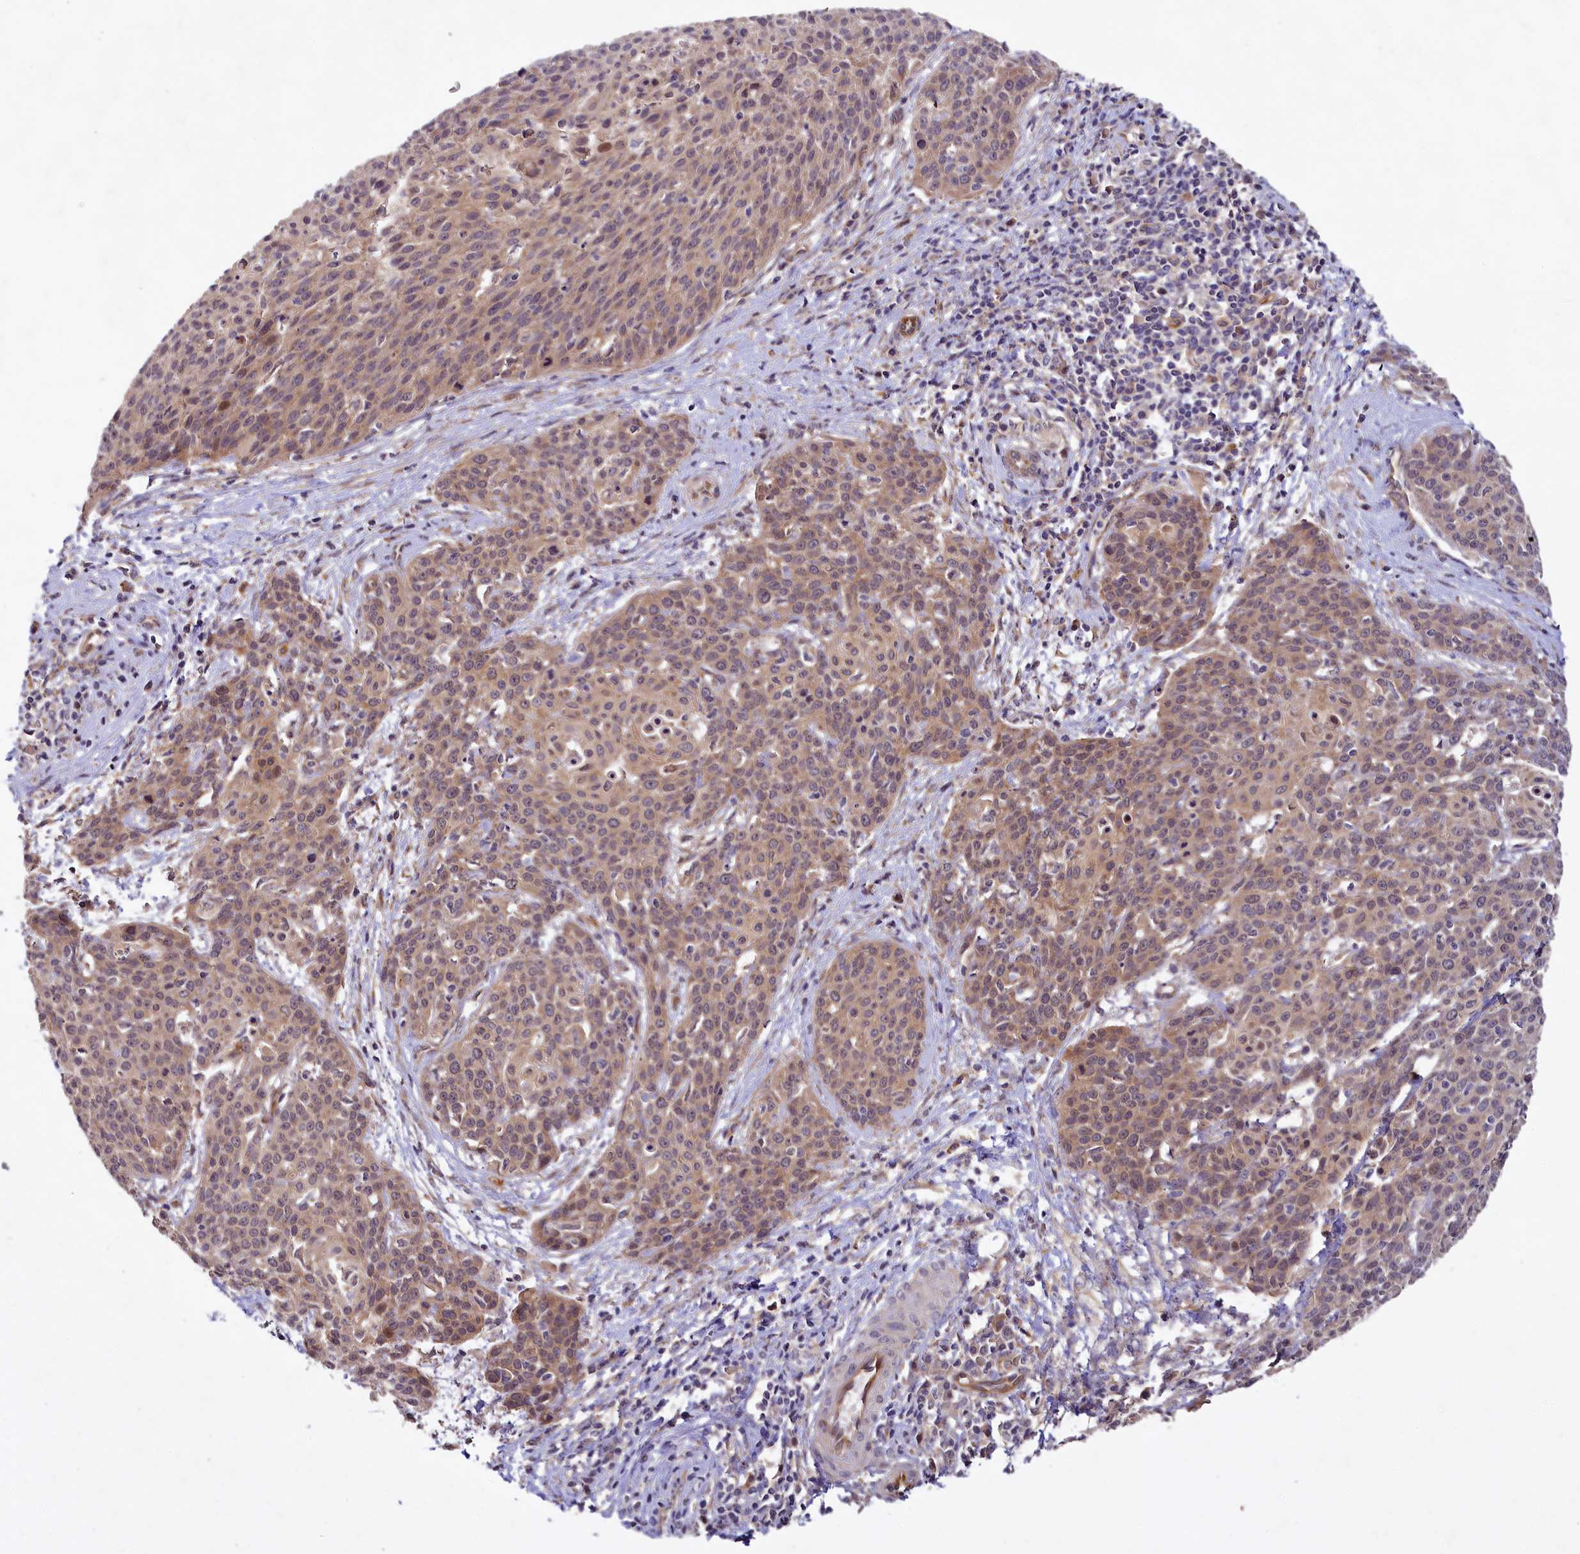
{"staining": {"intensity": "weak", "quantity": ">75%", "location": "cytoplasmic/membranous"}, "tissue": "cervical cancer", "cell_type": "Tumor cells", "image_type": "cancer", "snomed": [{"axis": "morphology", "description": "Squamous cell carcinoma, NOS"}, {"axis": "topography", "description": "Cervix"}], "caption": "Squamous cell carcinoma (cervical) tissue shows weak cytoplasmic/membranous expression in about >75% of tumor cells (brown staining indicates protein expression, while blue staining denotes nuclei).", "gene": "PKN2", "patient": {"sex": "female", "age": 38}}